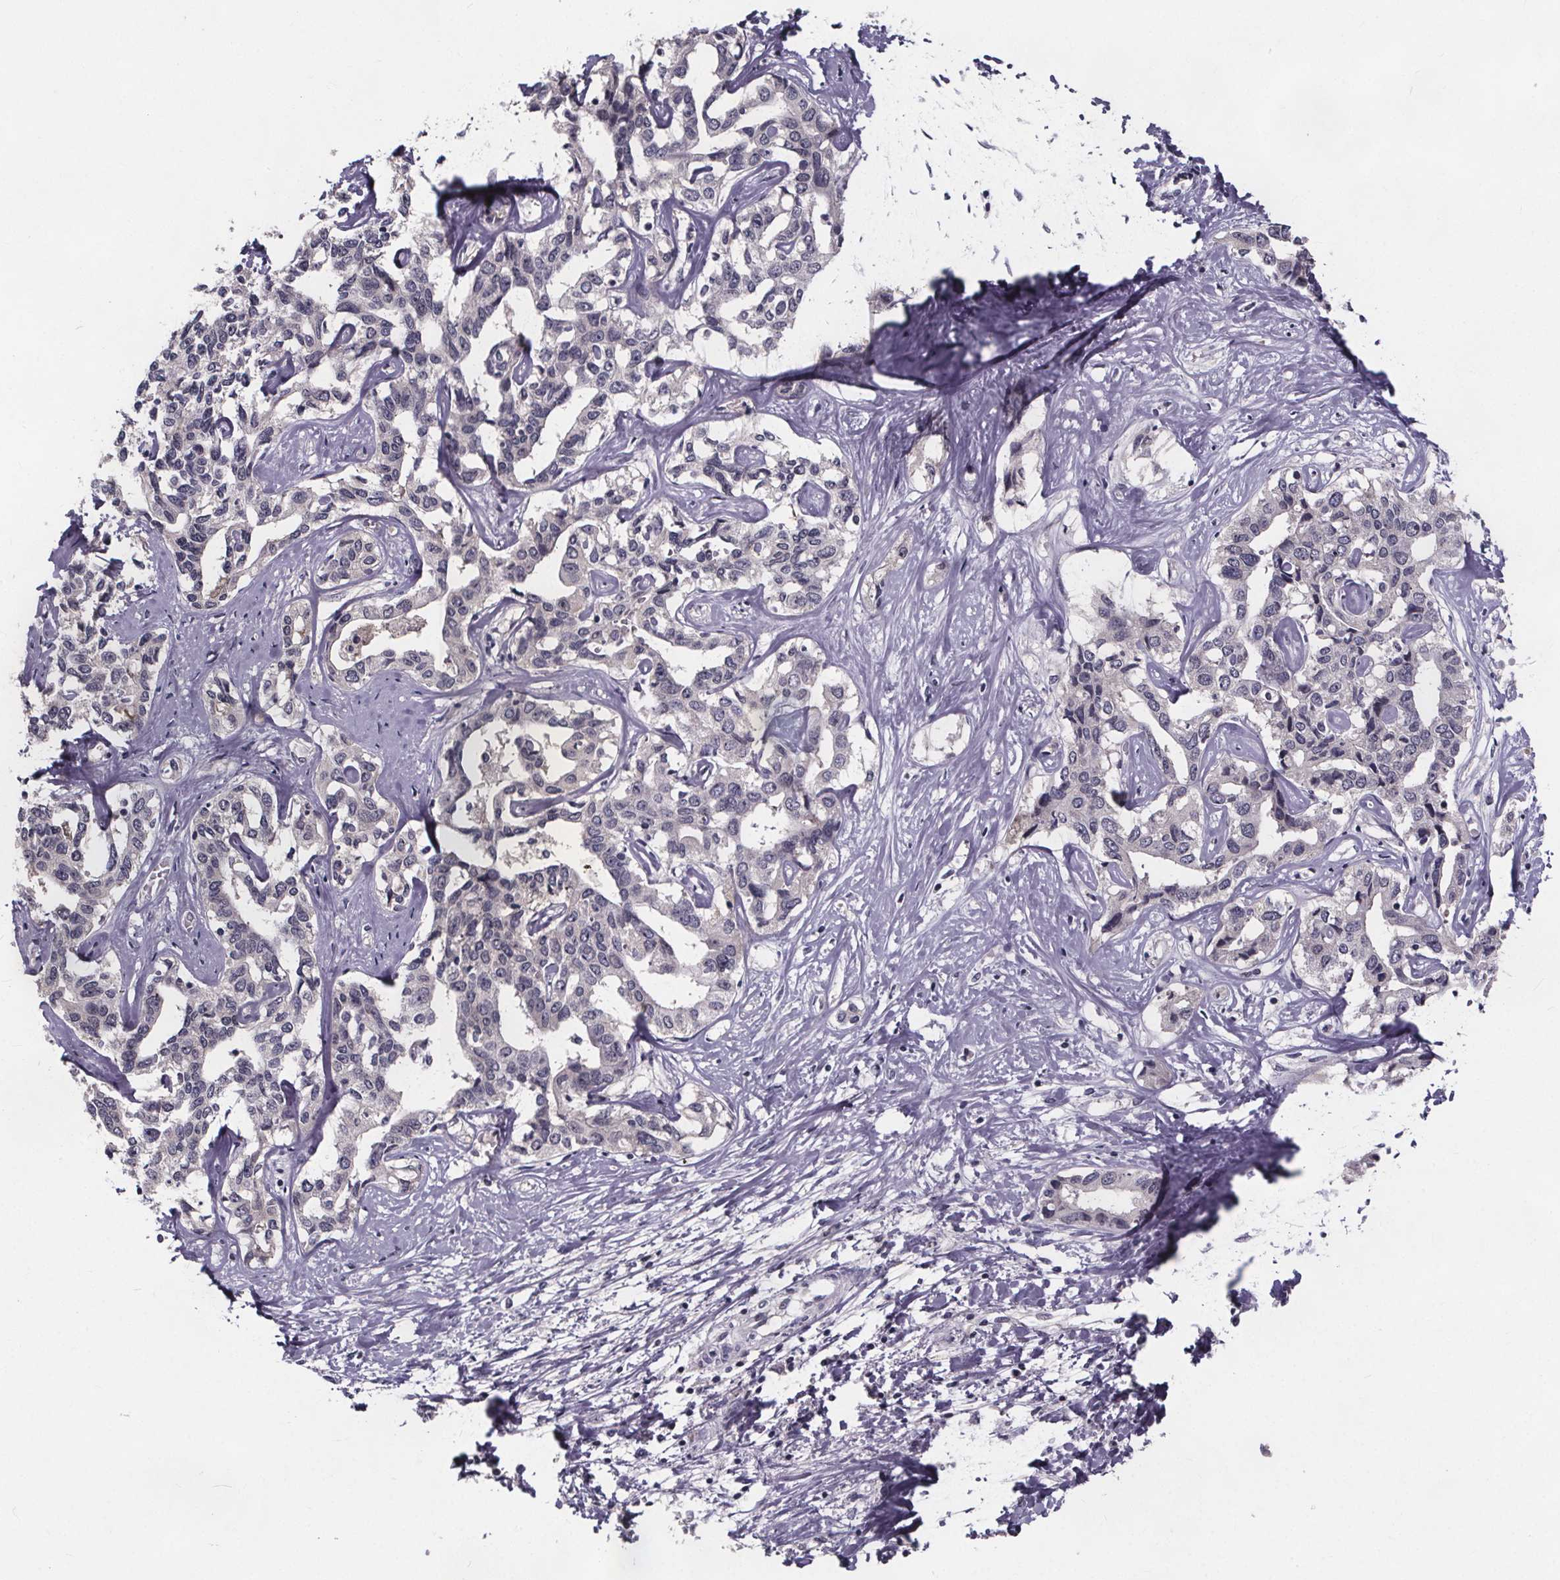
{"staining": {"intensity": "negative", "quantity": "none", "location": "none"}, "tissue": "liver cancer", "cell_type": "Tumor cells", "image_type": "cancer", "snomed": [{"axis": "morphology", "description": "Cholangiocarcinoma"}, {"axis": "topography", "description": "Liver"}], "caption": "This is a histopathology image of immunohistochemistry (IHC) staining of liver cancer, which shows no staining in tumor cells. (DAB (3,3'-diaminobenzidine) IHC, high magnification).", "gene": "FAM181B", "patient": {"sex": "male", "age": 59}}